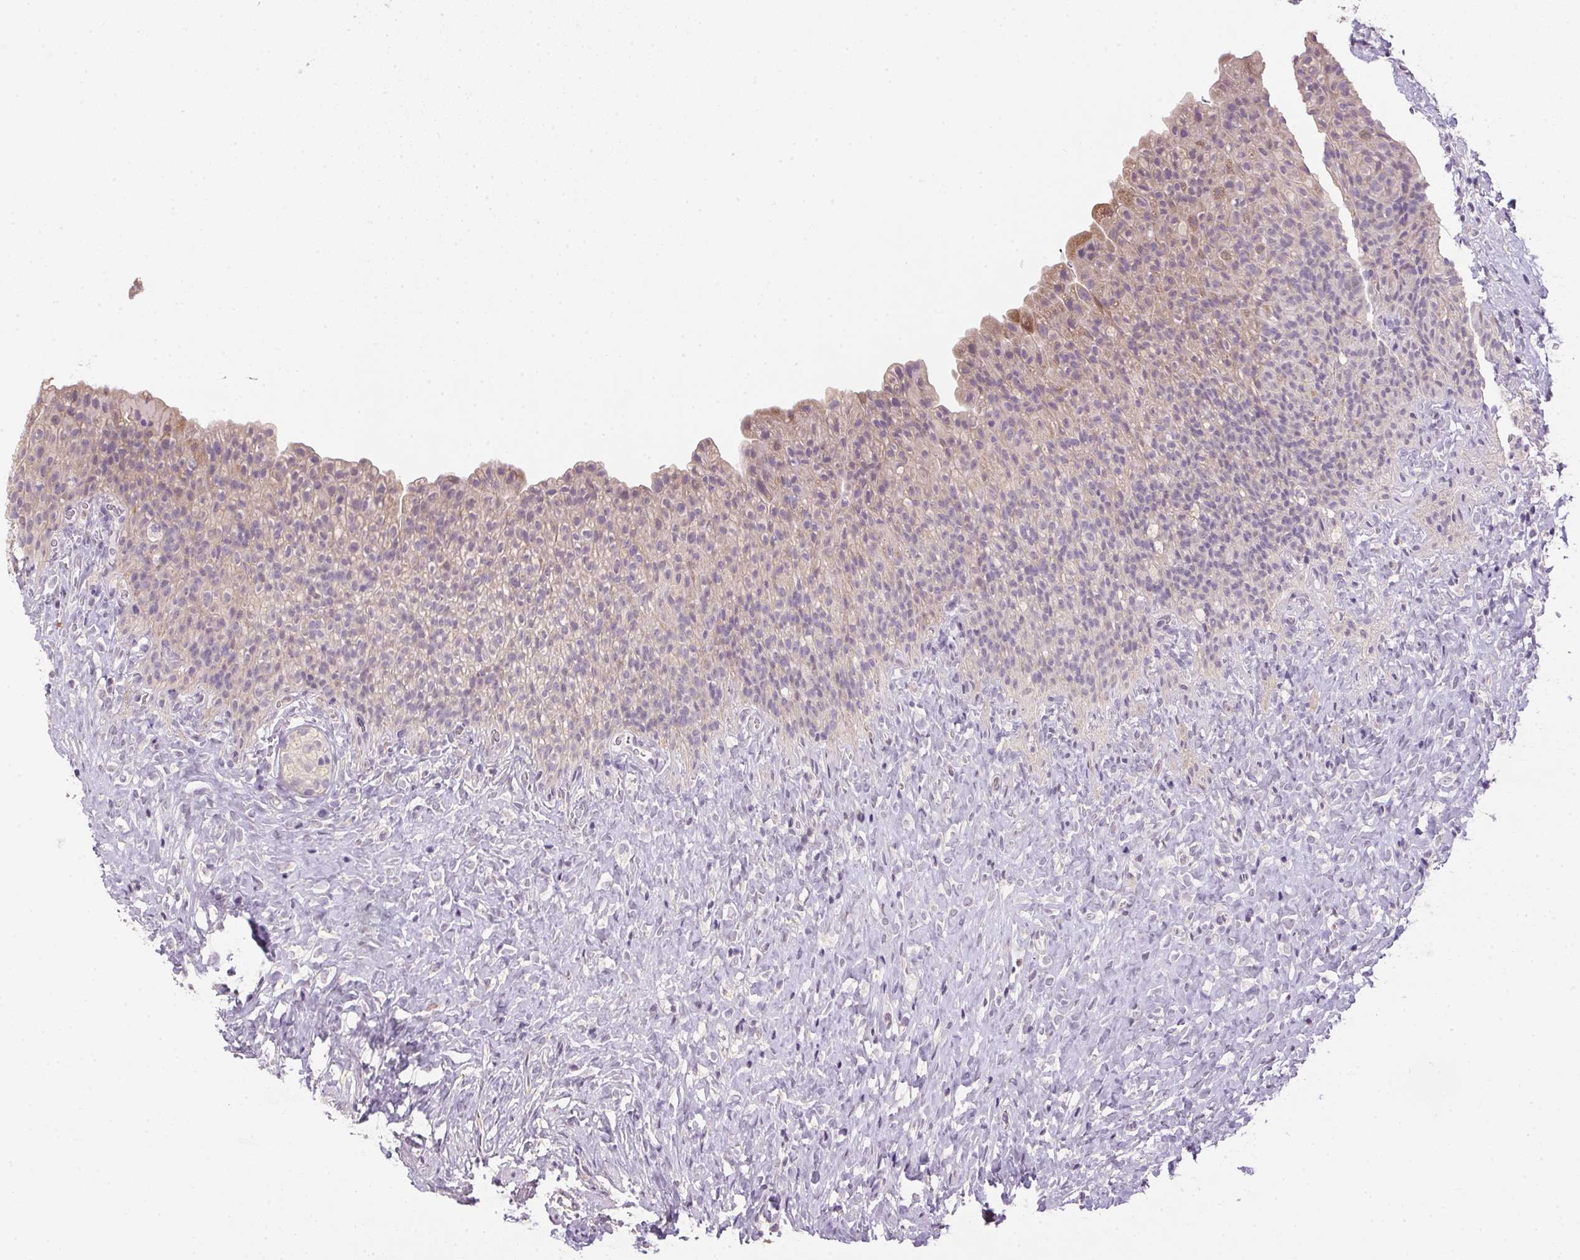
{"staining": {"intensity": "negative", "quantity": "none", "location": "none"}, "tissue": "urinary bladder", "cell_type": "Urothelial cells", "image_type": "normal", "snomed": [{"axis": "morphology", "description": "Normal tissue, NOS"}, {"axis": "topography", "description": "Urinary bladder"}, {"axis": "topography", "description": "Prostate"}], "caption": "Urothelial cells are negative for protein expression in benign human urinary bladder. The staining was performed using DAB to visualize the protein expression in brown, while the nuclei were stained in blue with hematoxylin (Magnification: 20x).", "gene": "SPACA9", "patient": {"sex": "male", "age": 76}}